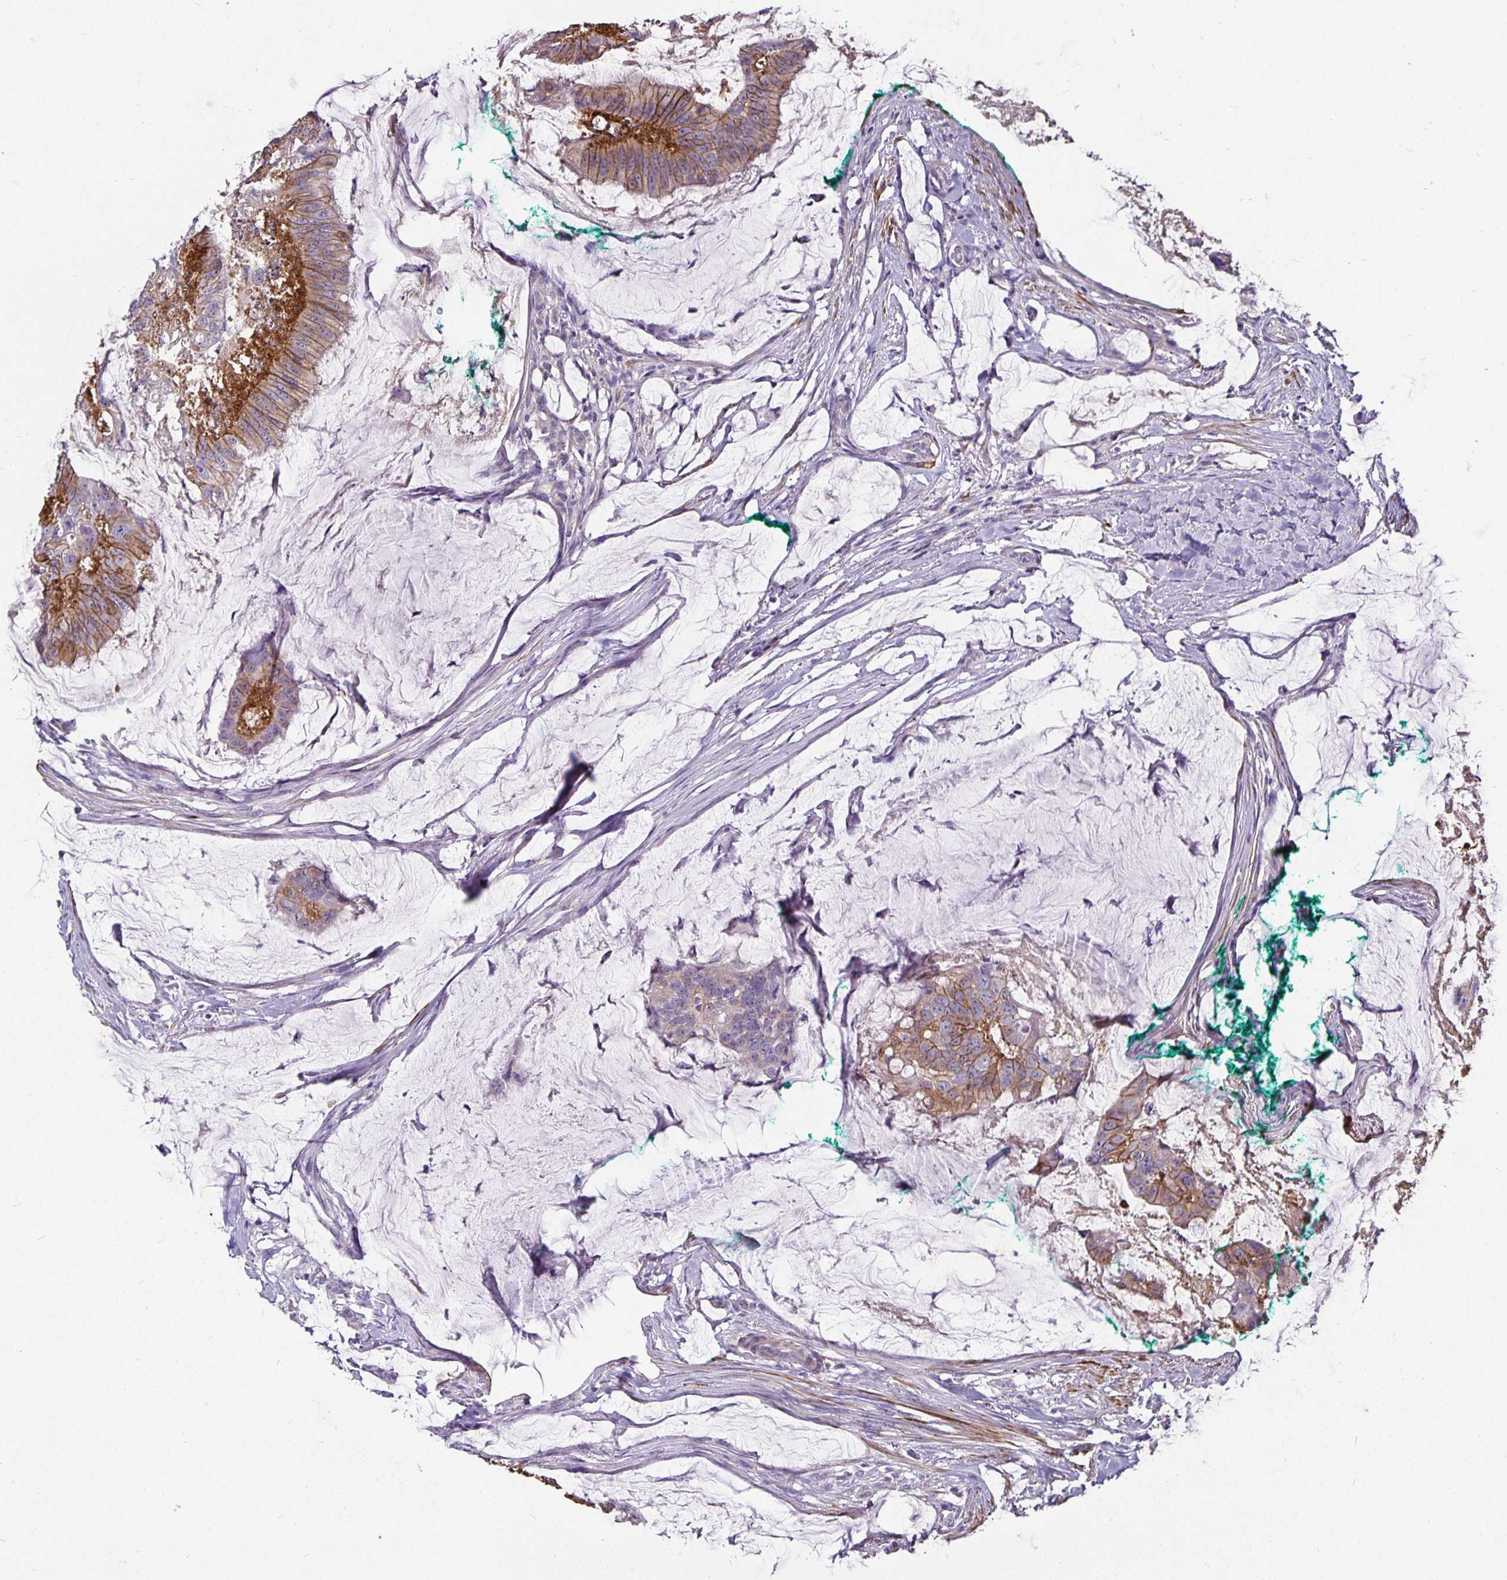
{"staining": {"intensity": "moderate", "quantity": "25%-75%", "location": "cytoplasmic/membranous"}, "tissue": "colorectal cancer", "cell_type": "Tumor cells", "image_type": "cancer", "snomed": [{"axis": "morphology", "description": "Adenocarcinoma, NOS"}, {"axis": "topography", "description": "Colon"}], "caption": "Immunohistochemical staining of colorectal cancer demonstrates moderate cytoplasmic/membranous protein positivity in about 25%-75% of tumor cells.", "gene": "CA12", "patient": {"sex": "male", "age": 62}}